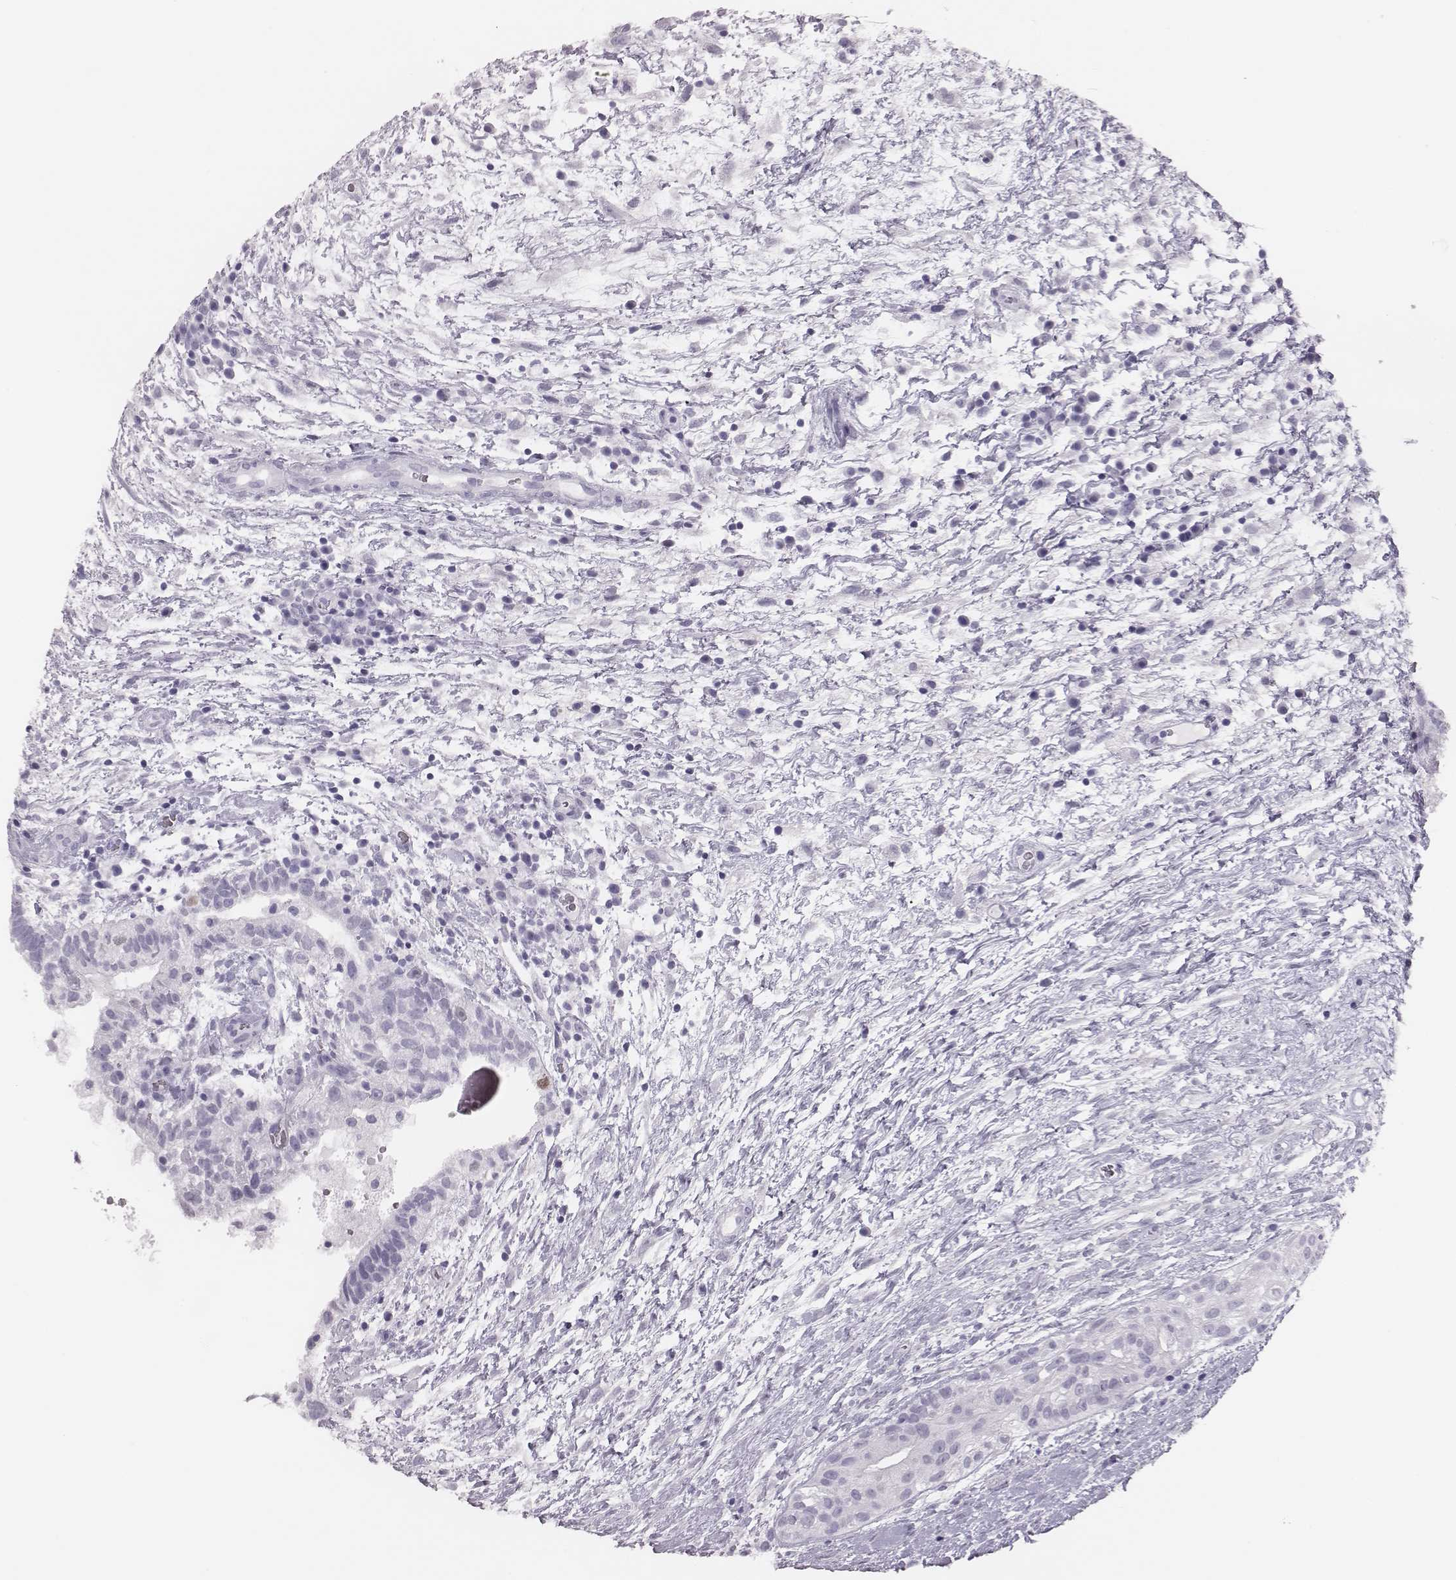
{"staining": {"intensity": "negative", "quantity": "none", "location": "none"}, "tissue": "testis cancer", "cell_type": "Tumor cells", "image_type": "cancer", "snomed": [{"axis": "morphology", "description": "Normal tissue, NOS"}, {"axis": "morphology", "description": "Carcinoma, Embryonal, NOS"}, {"axis": "topography", "description": "Testis"}], "caption": "A high-resolution image shows immunohistochemistry (IHC) staining of embryonal carcinoma (testis), which demonstrates no significant staining in tumor cells.", "gene": "H1-6", "patient": {"sex": "male", "age": 32}}